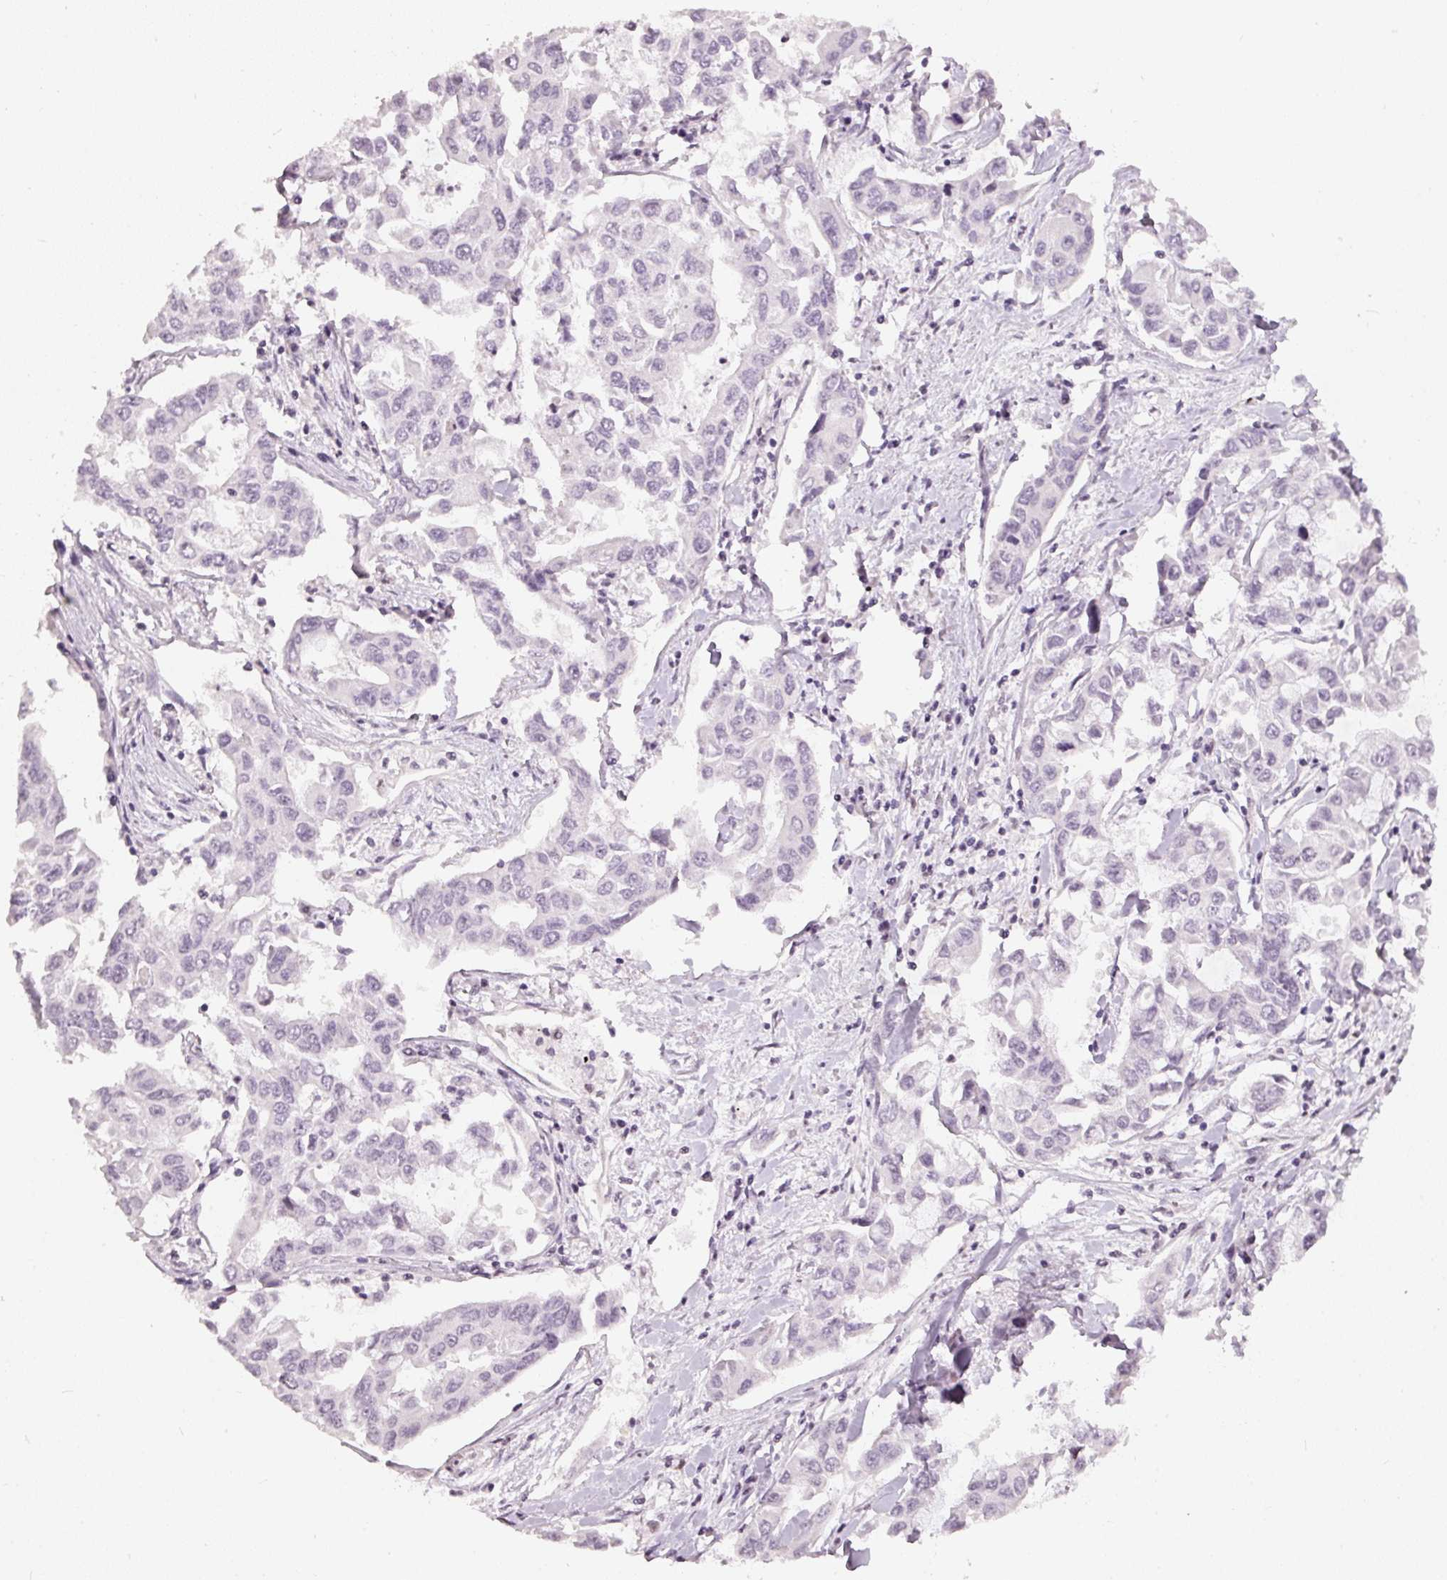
{"staining": {"intensity": "negative", "quantity": "none", "location": "none"}, "tissue": "lung cancer", "cell_type": "Tumor cells", "image_type": "cancer", "snomed": [{"axis": "morphology", "description": "Adenocarcinoma, NOS"}, {"axis": "topography", "description": "Lung"}], "caption": "There is no significant positivity in tumor cells of lung cancer (adenocarcinoma).", "gene": "NRDE2", "patient": {"sex": "male", "age": 64}}